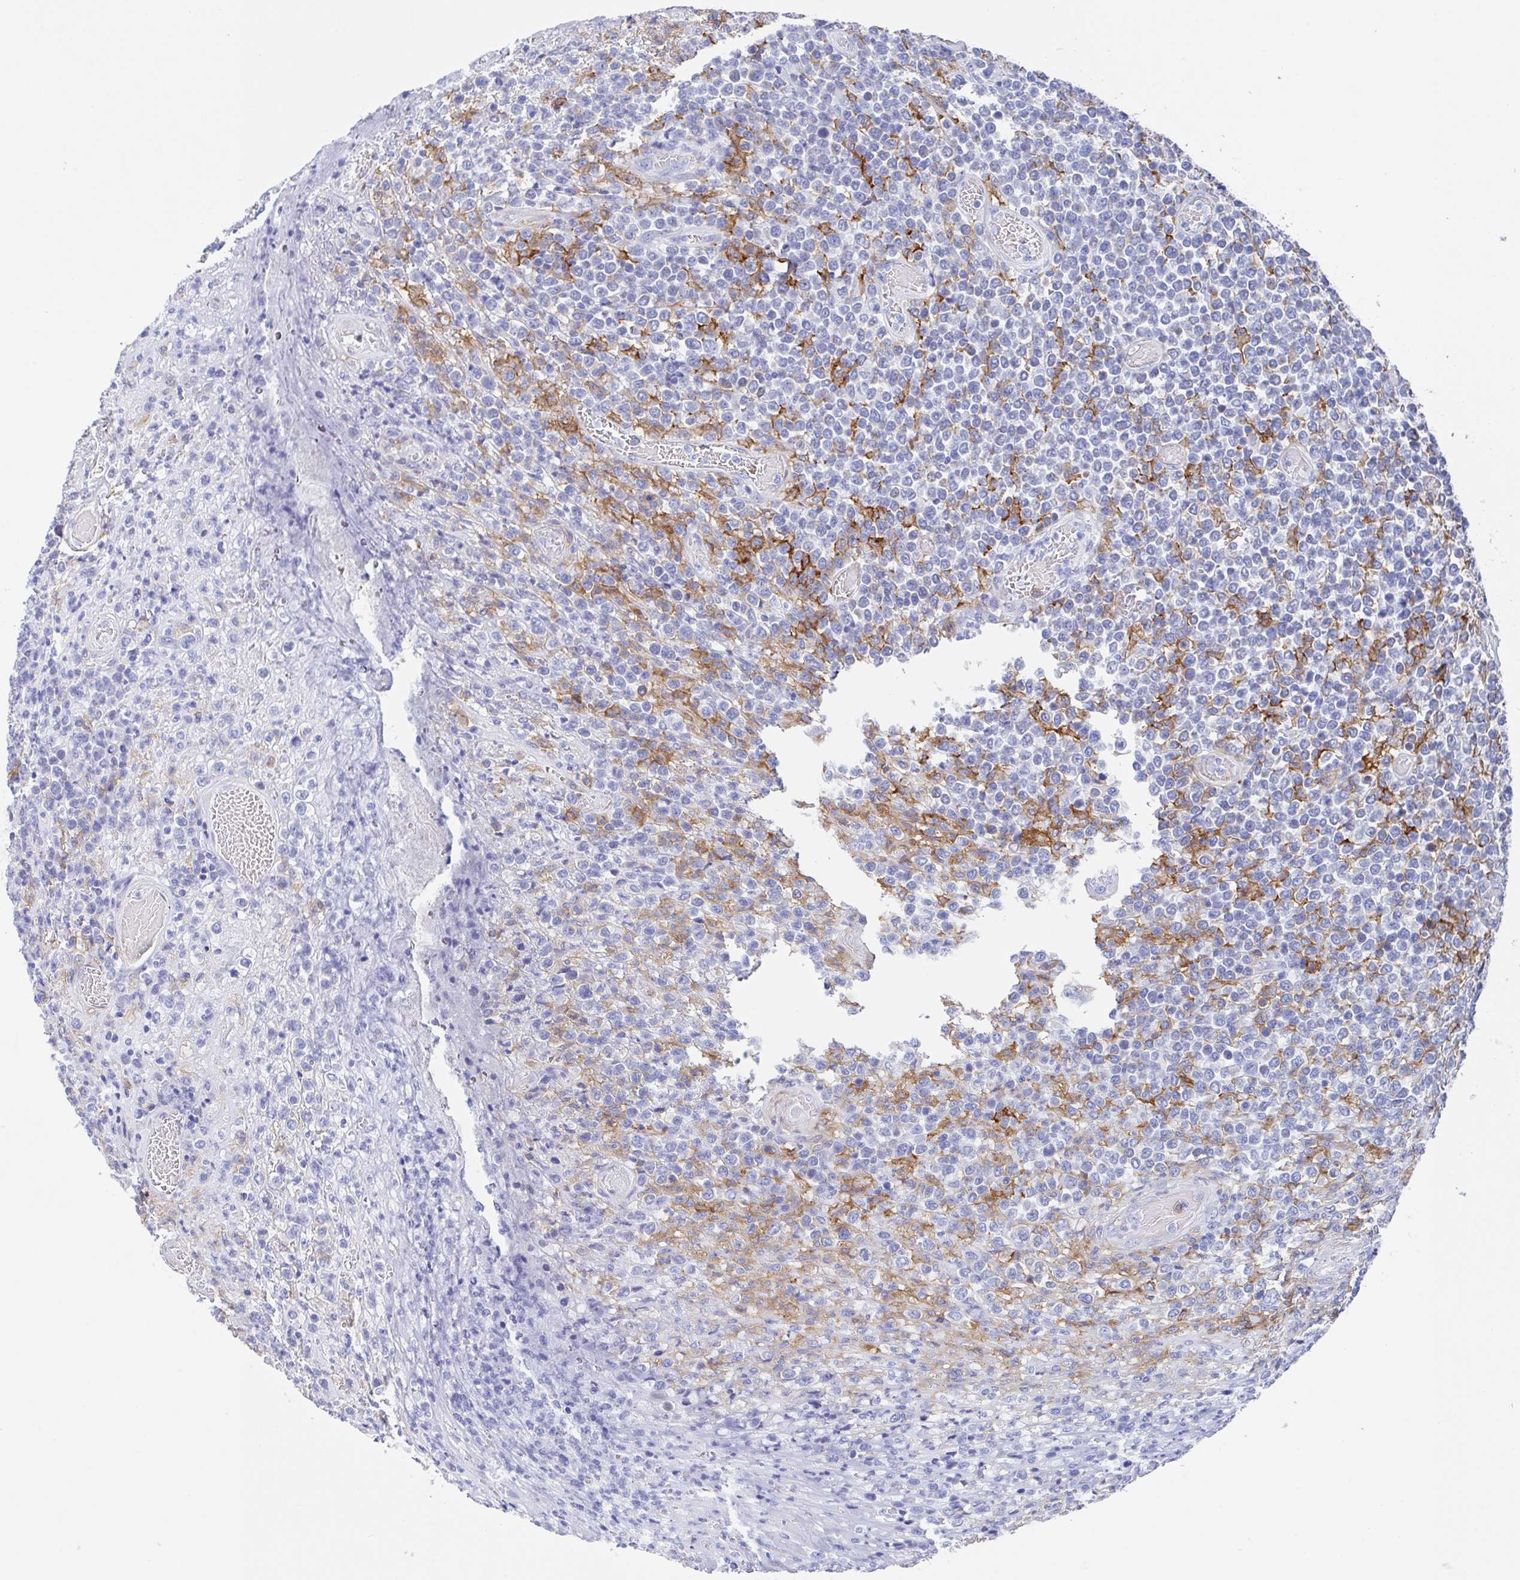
{"staining": {"intensity": "negative", "quantity": "none", "location": "none"}, "tissue": "lymphoma", "cell_type": "Tumor cells", "image_type": "cancer", "snomed": [{"axis": "morphology", "description": "Malignant lymphoma, non-Hodgkin's type, High grade"}, {"axis": "topography", "description": "Soft tissue"}], "caption": "Immunohistochemistry (IHC) histopathology image of neoplastic tissue: high-grade malignant lymphoma, non-Hodgkin's type stained with DAB demonstrates no significant protein expression in tumor cells.", "gene": "FCGR3A", "patient": {"sex": "female", "age": 56}}